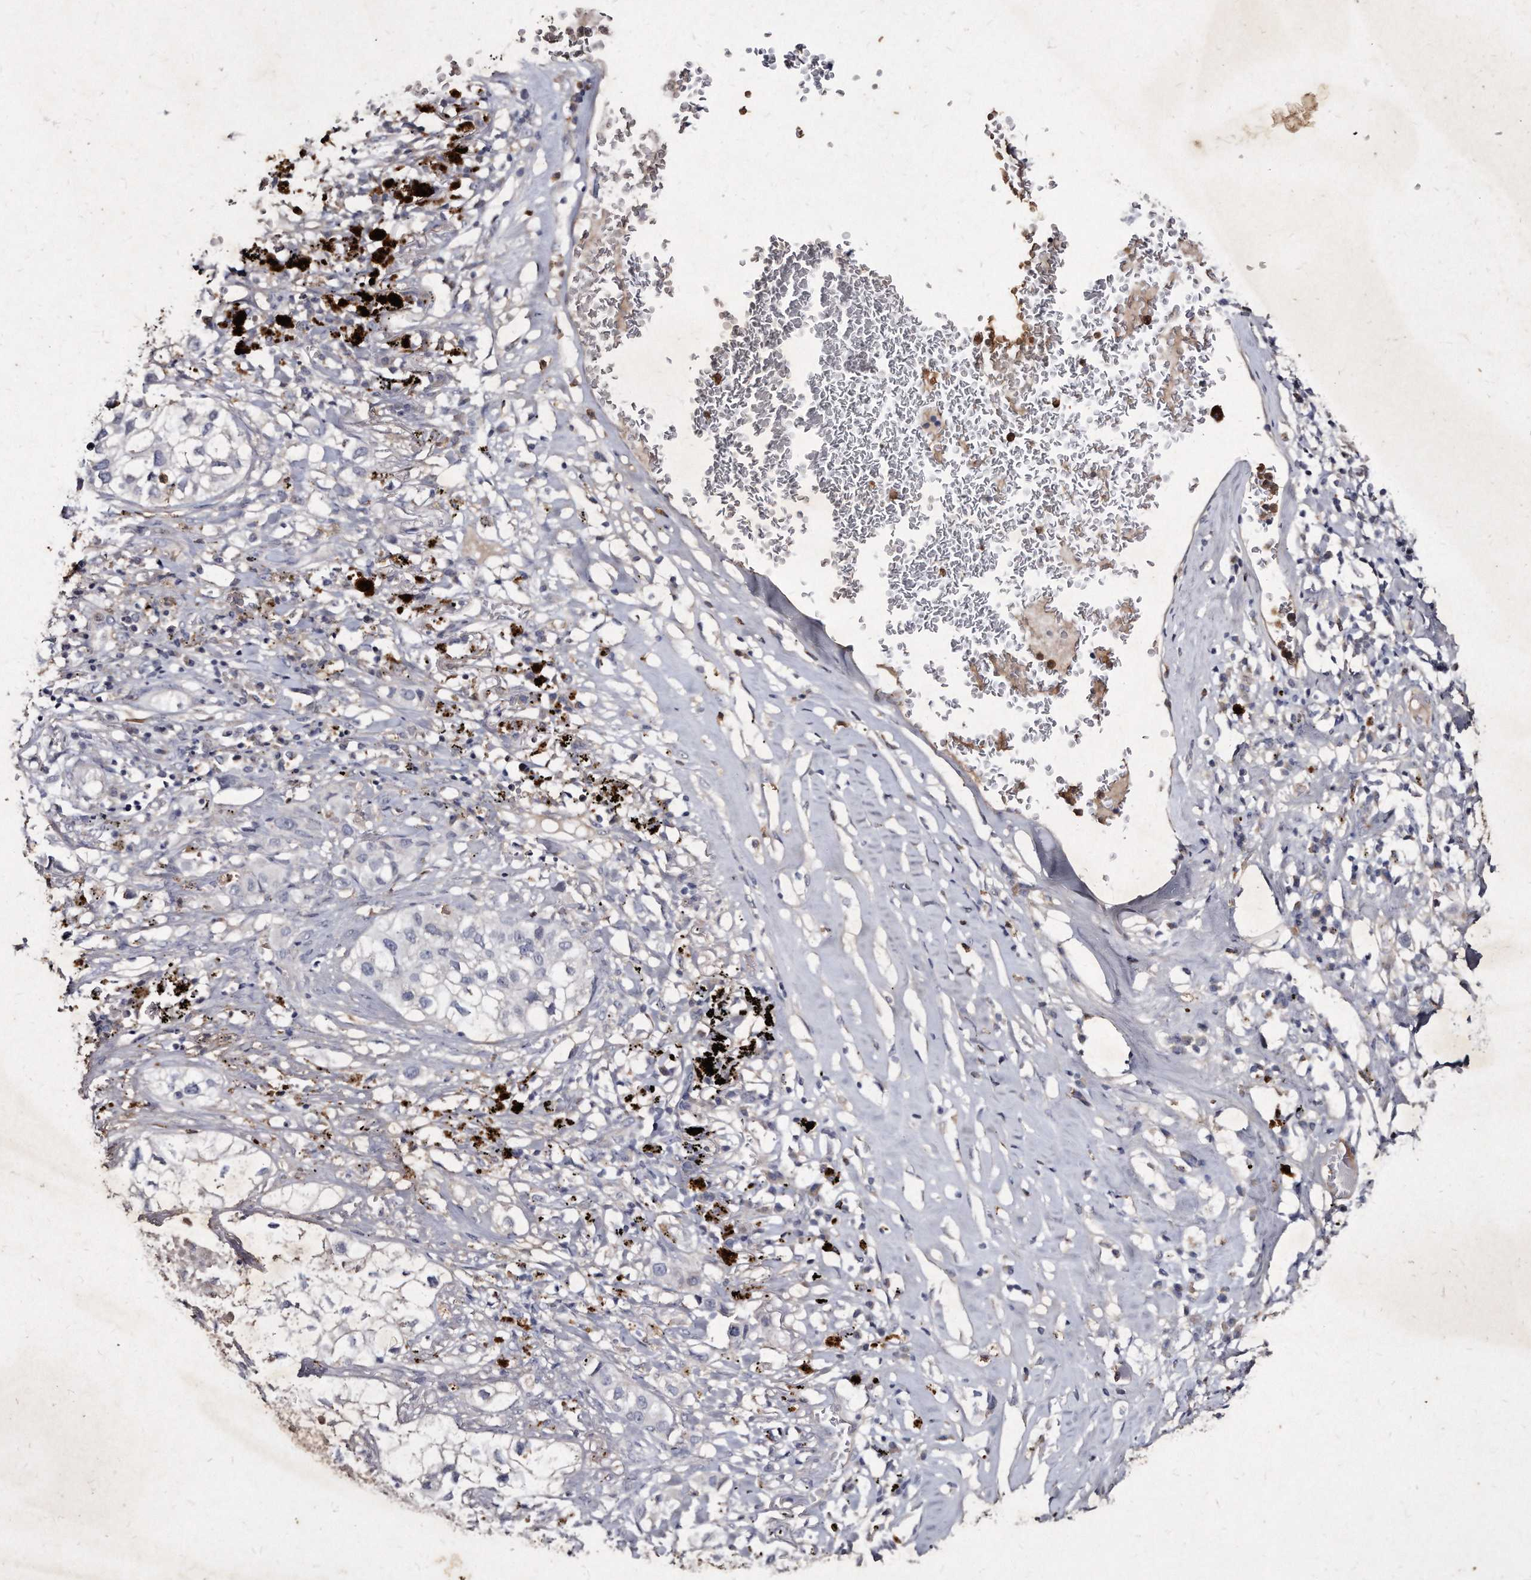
{"staining": {"intensity": "negative", "quantity": "none", "location": "none"}, "tissue": "lung cancer", "cell_type": "Tumor cells", "image_type": "cancer", "snomed": [{"axis": "morphology", "description": "Adenocarcinoma, NOS"}, {"axis": "topography", "description": "Lung"}], "caption": "Immunohistochemical staining of human lung cancer reveals no significant expression in tumor cells.", "gene": "KLHDC3", "patient": {"sex": "male", "age": 63}}